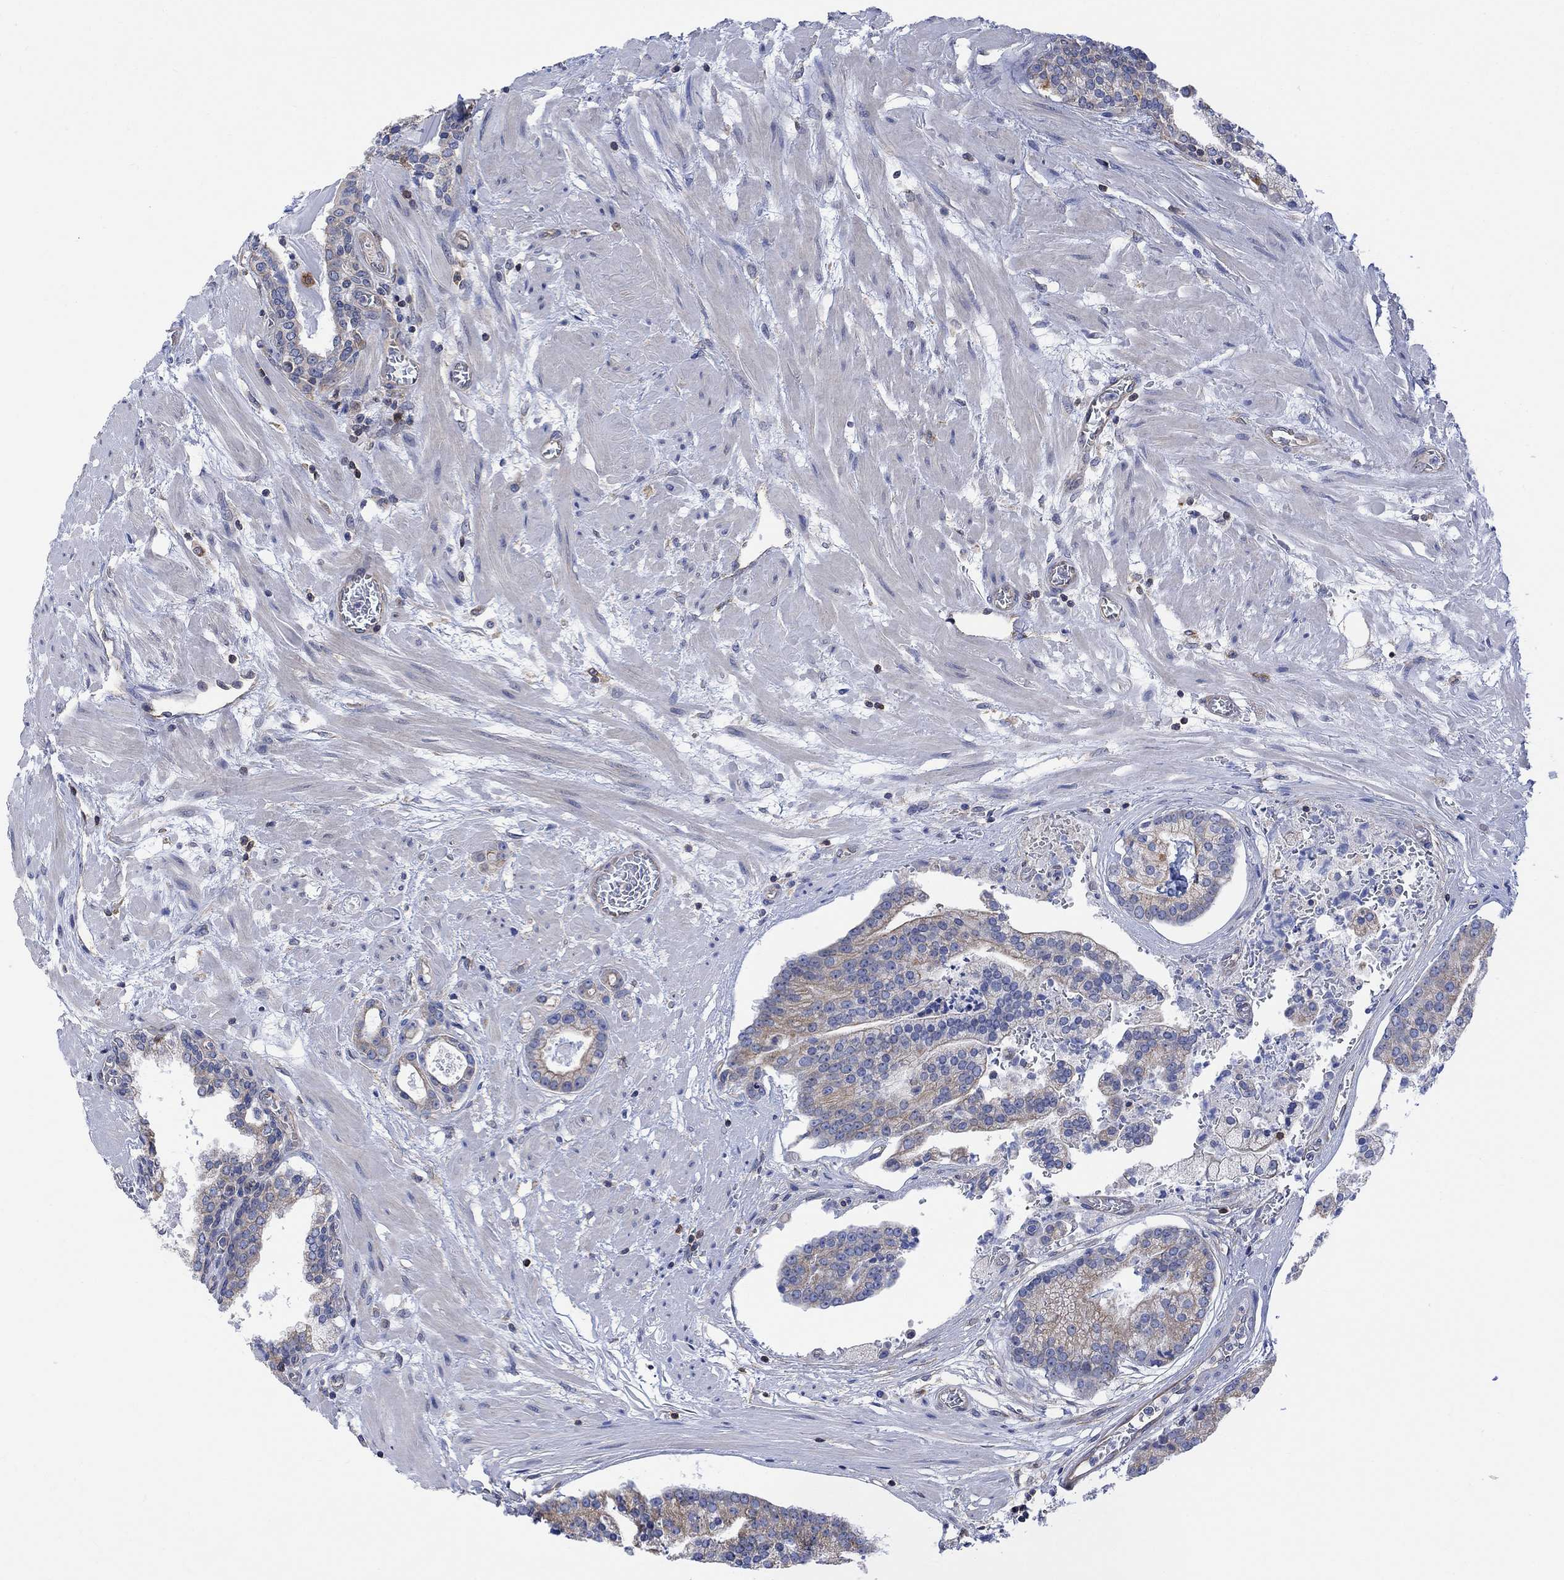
{"staining": {"intensity": "moderate", "quantity": "<25%", "location": "cytoplasmic/membranous"}, "tissue": "prostate cancer", "cell_type": "Tumor cells", "image_type": "cancer", "snomed": [{"axis": "morphology", "description": "Adenocarcinoma, NOS"}, {"axis": "topography", "description": "Prostate and seminal vesicle, NOS"}, {"axis": "topography", "description": "Prostate"}], "caption": "About <25% of tumor cells in prostate adenocarcinoma reveal moderate cytoplasmic/membranous protein expression as visualized by brown immunohistochemical staining.", "gene": "GBP5", "patient": {"sex": "male", "age": 44}}